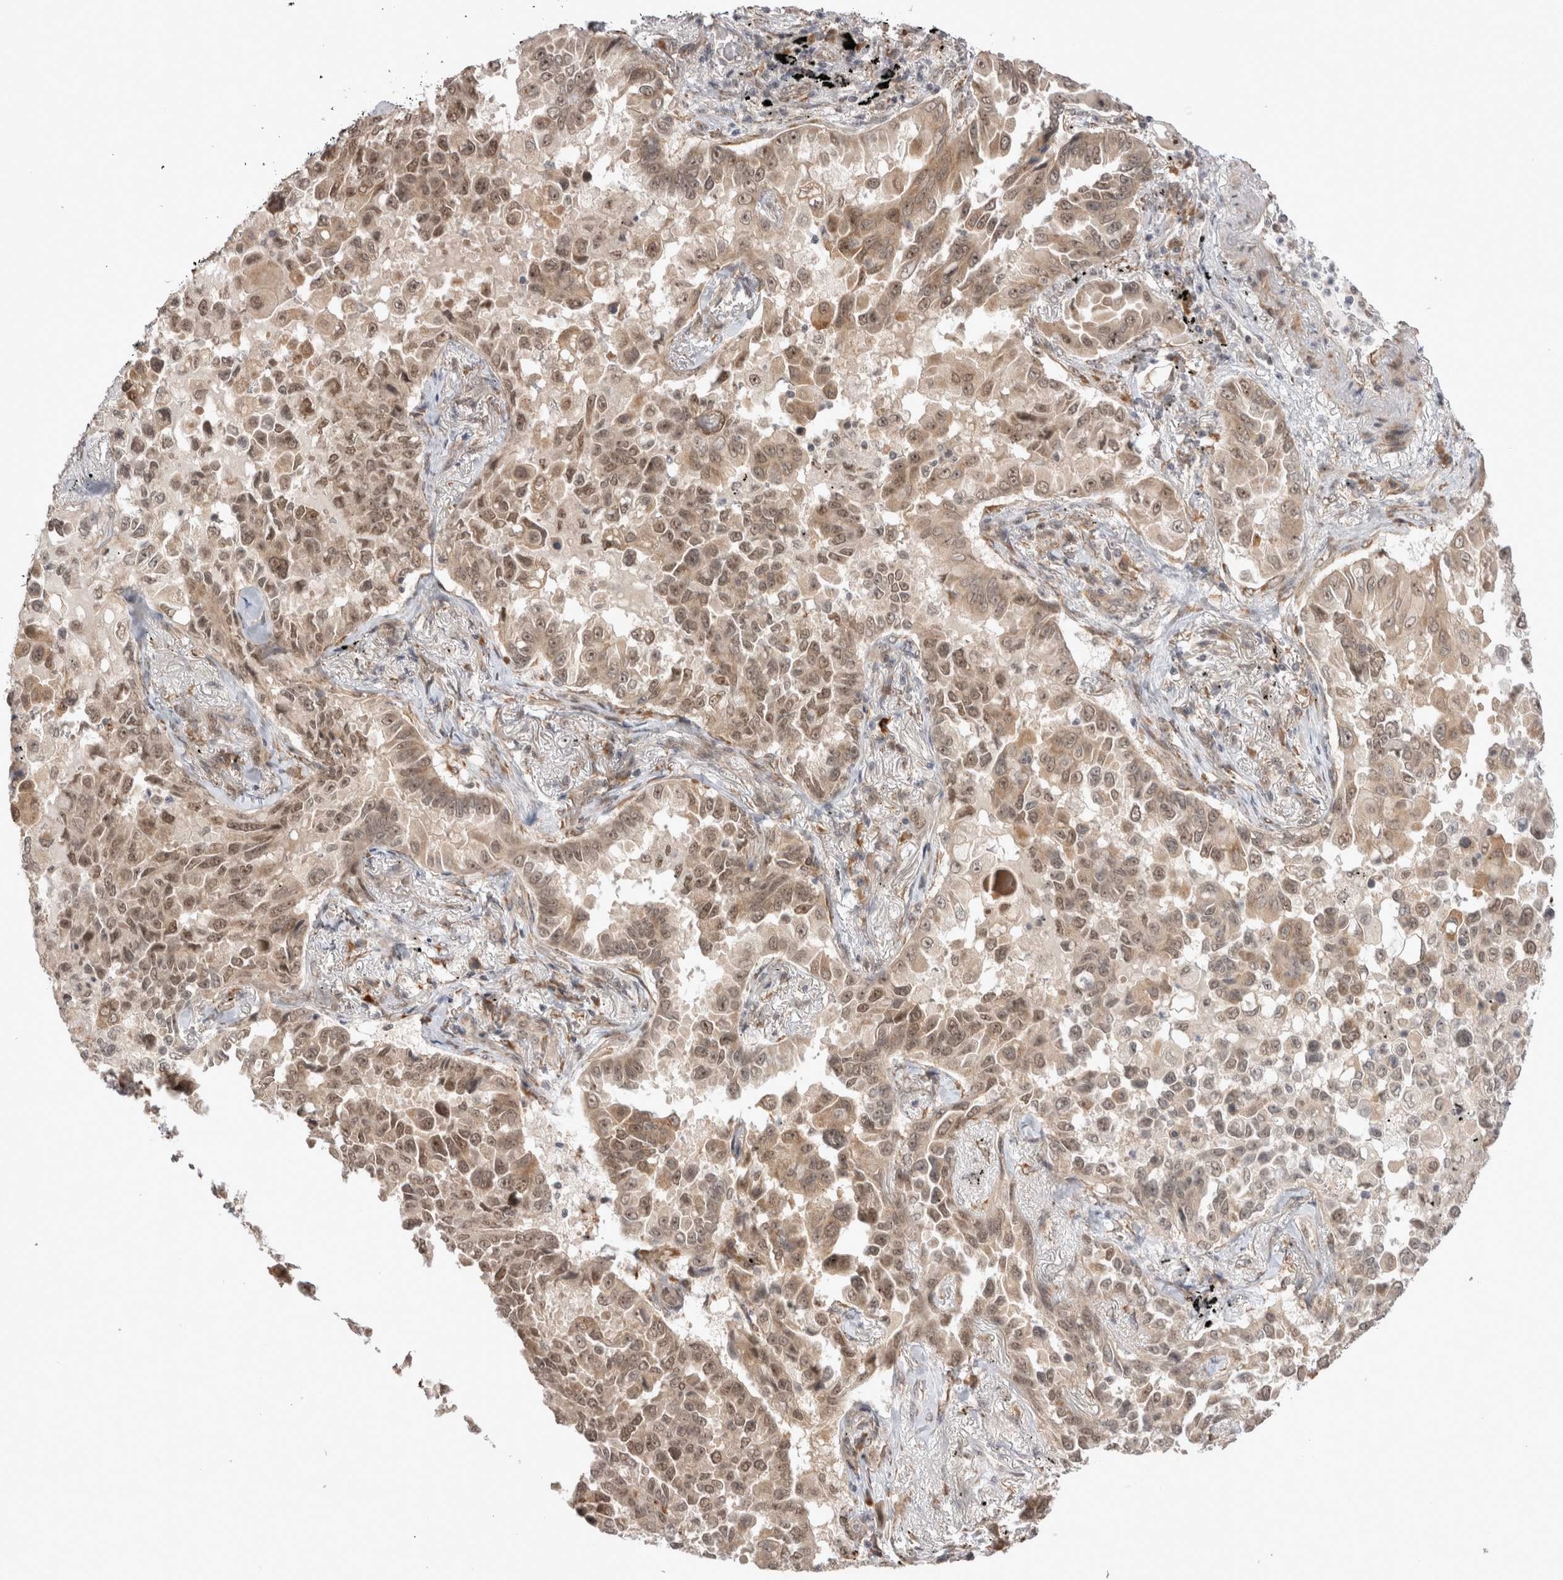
{"staining": {"intensity": "moderate", "quantity": ">75%", "location": "cytoplasmic/membranous,nuclear"}, "tissue": "lung cancer", "cell_type": "Tumor cells", "image_type": "cancer", "snomed": [{"axis": "morphology", "description": "Adenocarcinoma, NOS"}, {"axis": "topography", "description": "Lung"}], "caption": "A micrograph showing moderate cytoplasmic/membranous and nuclear expression in about >75% of tumor cells in lung adenocarcinoma, as visualized by brown immunohistochemical staining.", "gene": "EXOSC4", "patient": {"sex": "female", "age": 67}}